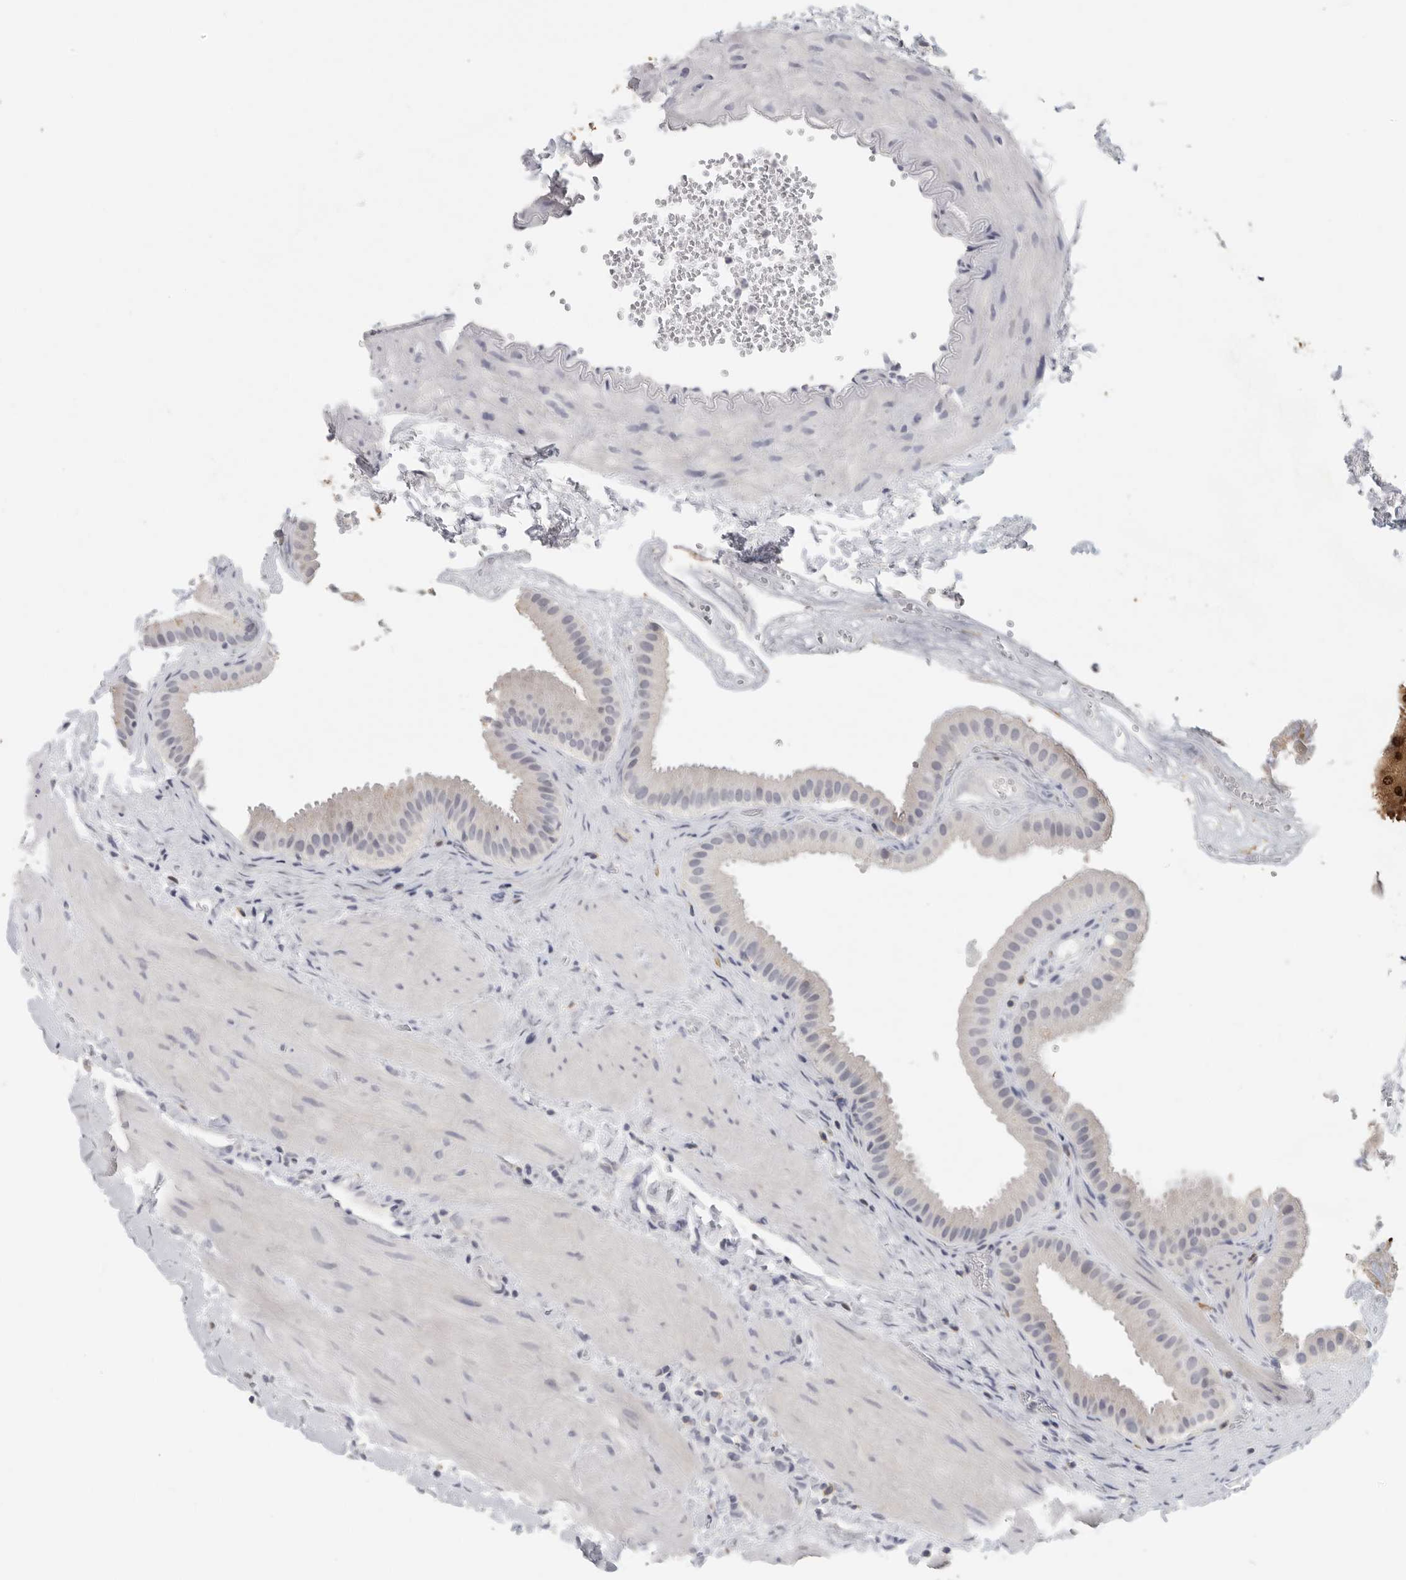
{"staining": {"intensity": "negative", "quantity": "none", "location": "none"}, "tissue": "gallbladder", "cell_type": "Glandular cells", "image_type": "normal", "snomed": [{"axis": "morphology", "description": "Normal tissue, NOS"}, {"axis": "topography", "description": "Gallbladder"}], "caption": "The micrograph displays no staining of glandular cells in unremarkable gallbladder. (Stains: DAB (3,3'-diaminobenzidine) IHC with hematoxylin counter stain, Microscopy: brightfield microscopy at high magnification).", "gene": "DNAJC11", "patient": {"sex": "male", "age": 55}}